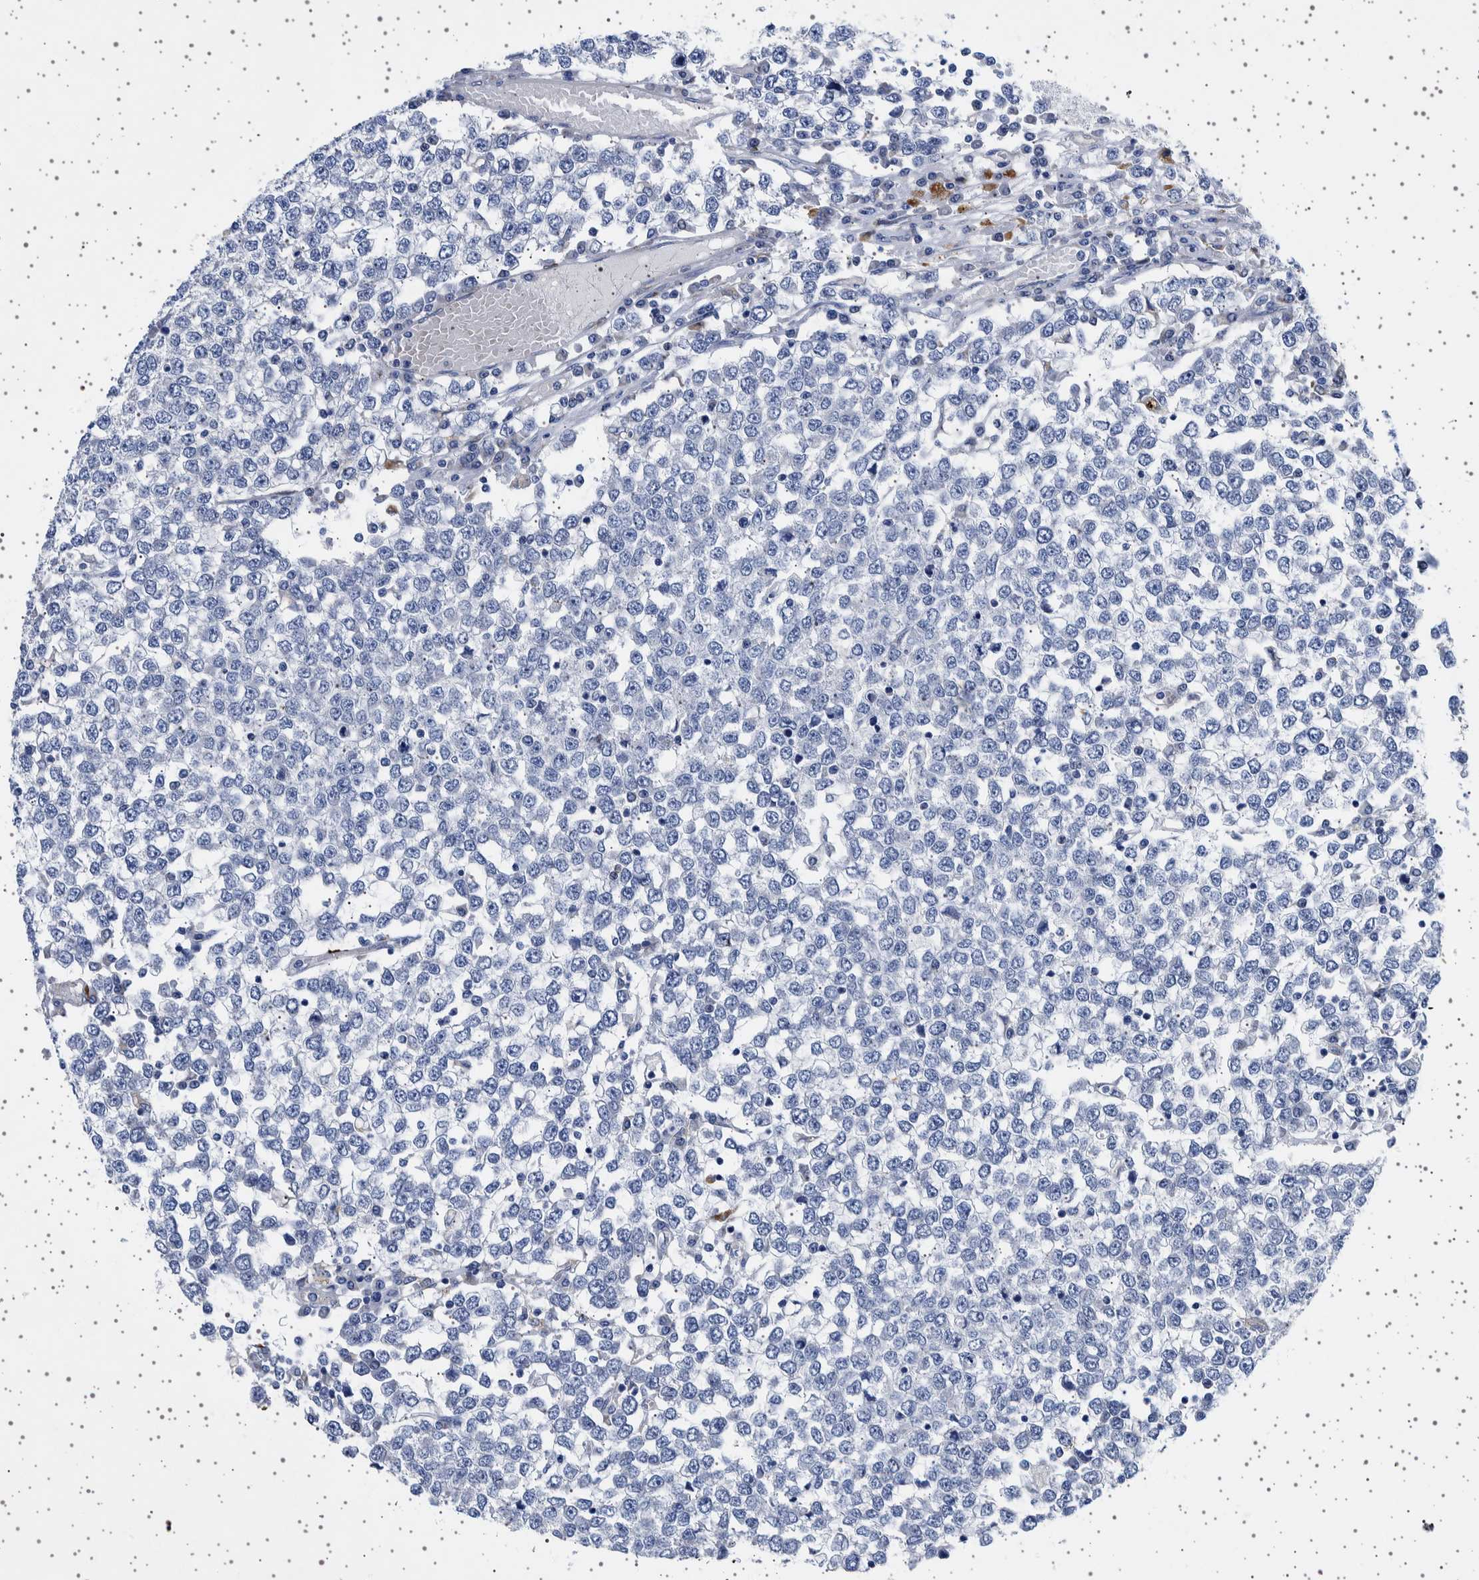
{"staining": {"intensity": "negative", "quantity": "none", "location": "none"}, "tissue": "testis cancer", "cell_type": "Tumor cells", "image_type": "cancer", "snomed": [{"axis": "morphology", "description": "Seminoma, NOS"}, {"axis": "topography", "description": "Testis"}], "caption": "Immunohistochemistry (IHC) of human testis cancer (seminoma) reveals no positivity in tumor cells.", "gene": "SEPTIN4", "patient": {"sex": "male", "age": 65}}